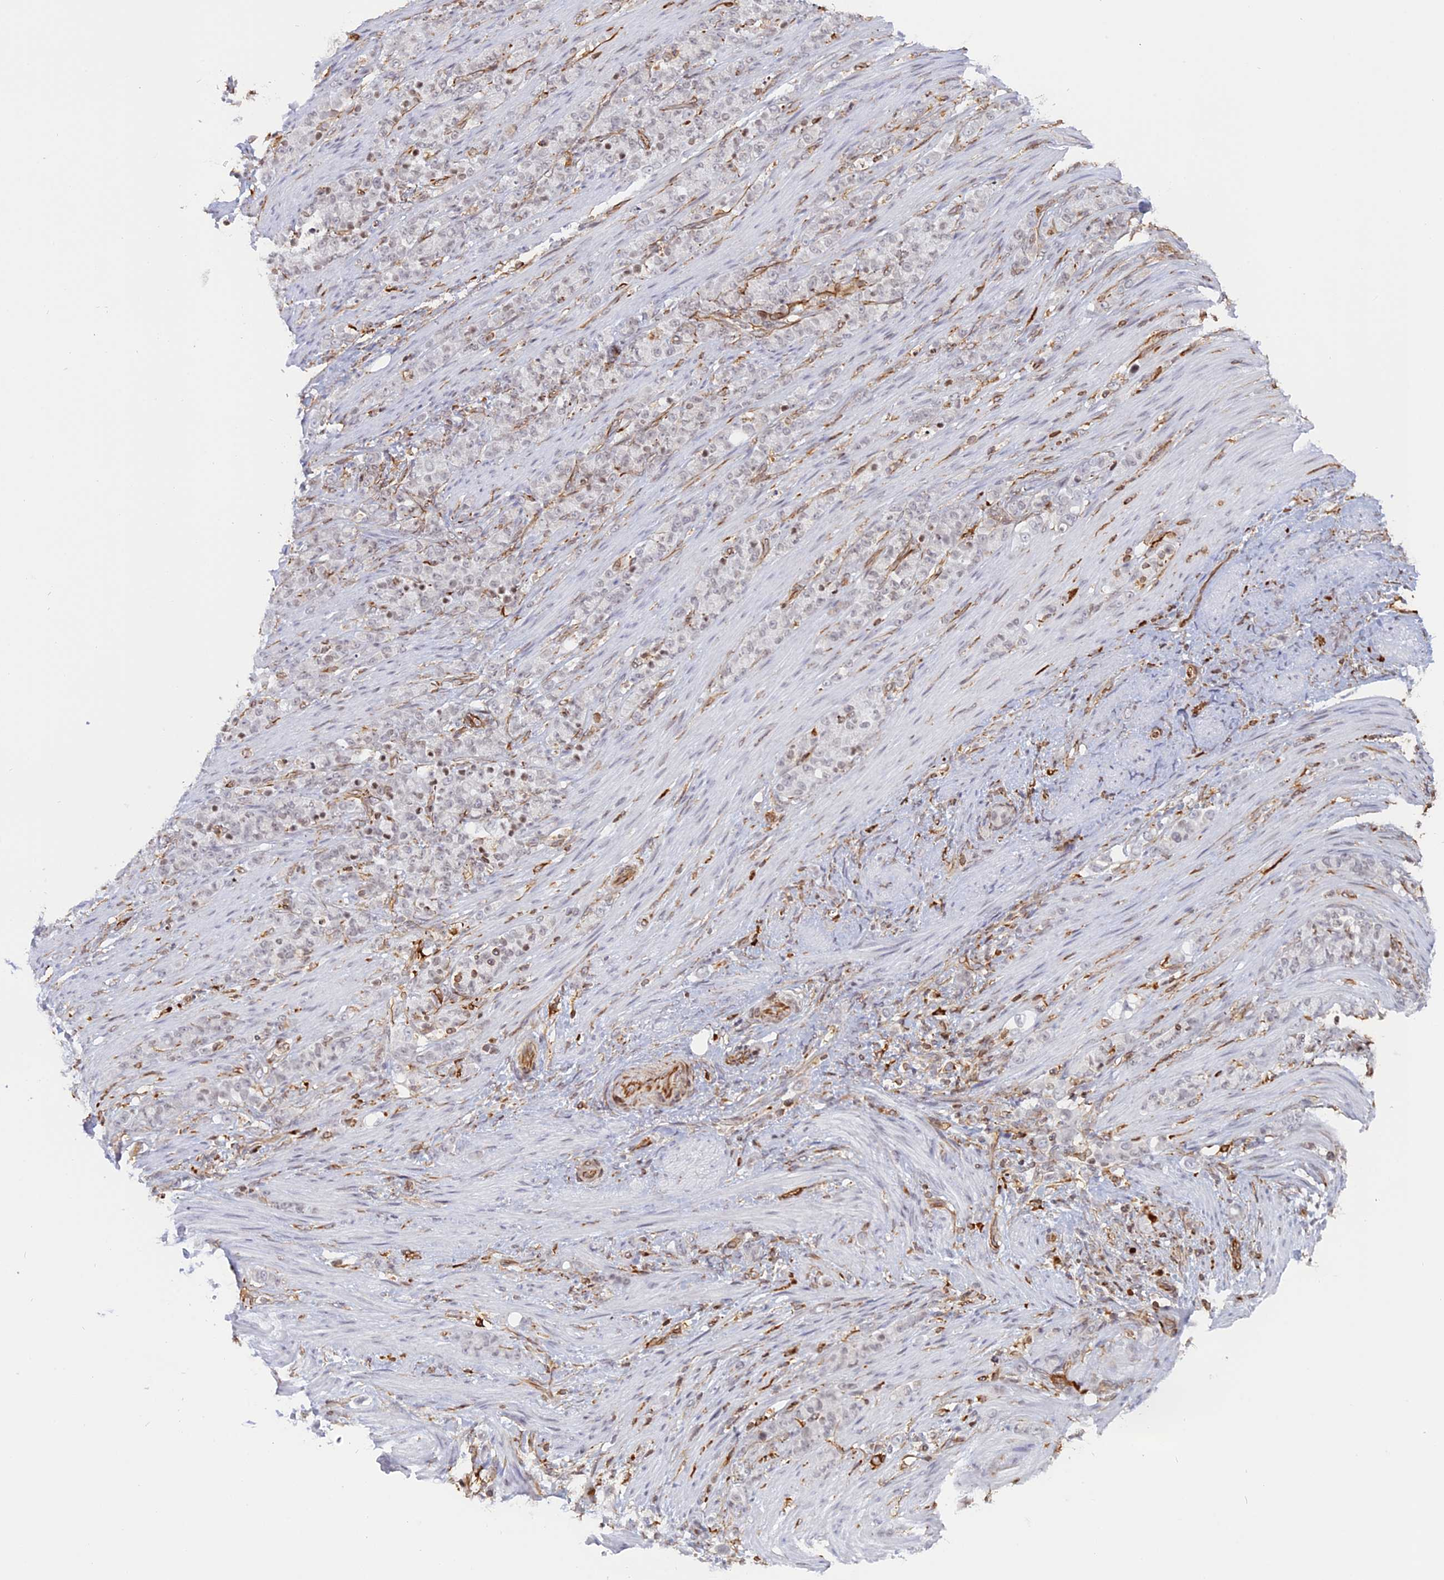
{"staining": {"intensity": "negative", "quantity": "none", "location": "none"}, "tissue": "stomach cancer", "cell_type": "Tumor cells", "image_type": "cancer", "snomed": [{"axis": "morphology", "description": "Adenocarcinoma, NOS"}, {"axis": "topography", "description": "Stomach"}], "caption": "Tumor cells show no significant positivity in stomach adenocarcinoma. (DAB immunohistochemistry (IHC), high magnification).", "gene": "APOBR", "patient": {"sex": "female", "age": 79}}